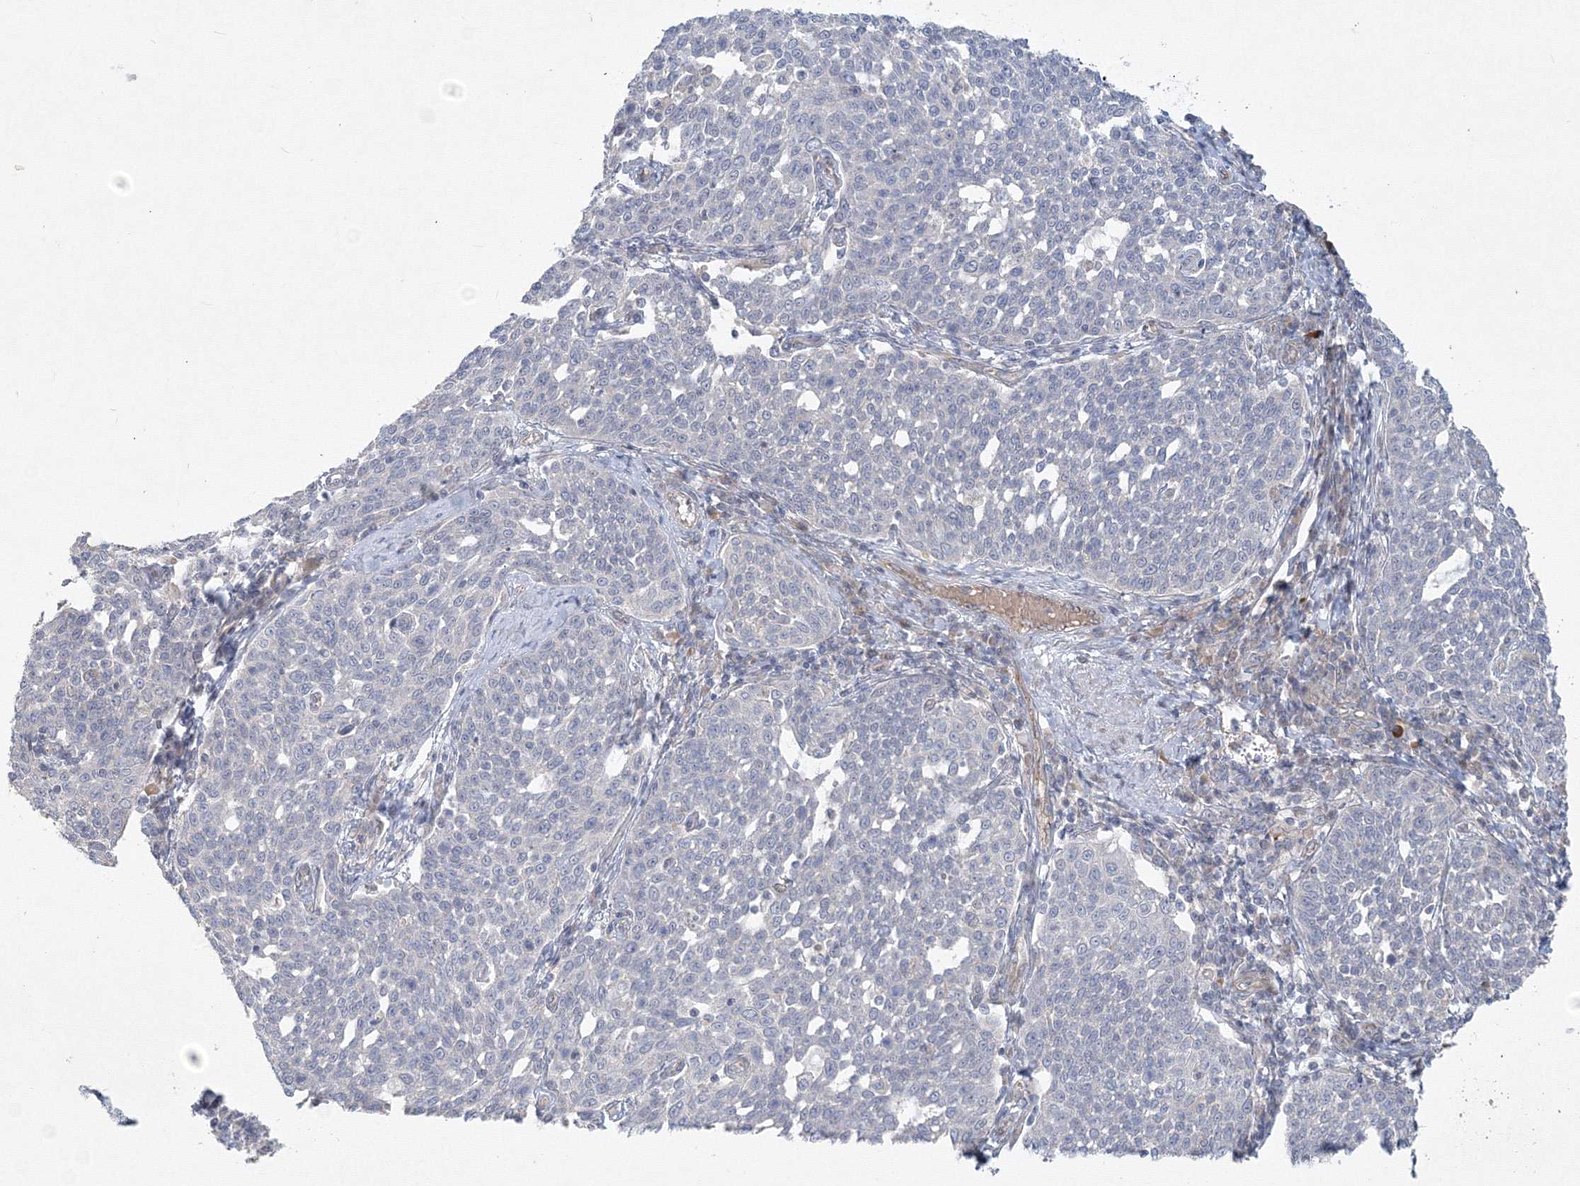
{"staining": {"intensity": "negative", "quantity": "none", "location": "none"}, "tissue": "cervical cancer", "cell_type": "Tumor cells", "image_type": "cancer", "snomed": [{"axis": "morphology", "description": "Squamous cell carcinoma, NOS"}, {"axis": "topography", "description": "Cervix"}], "caption": "High magnification brightfield microscopy of cervical cancer stained with DAB (brown) and counterstained with hematoxylin (blue): tumor cells show no significant staining.", "gene": "WDR49", "patient": {"sex": "female", "age": 34}}